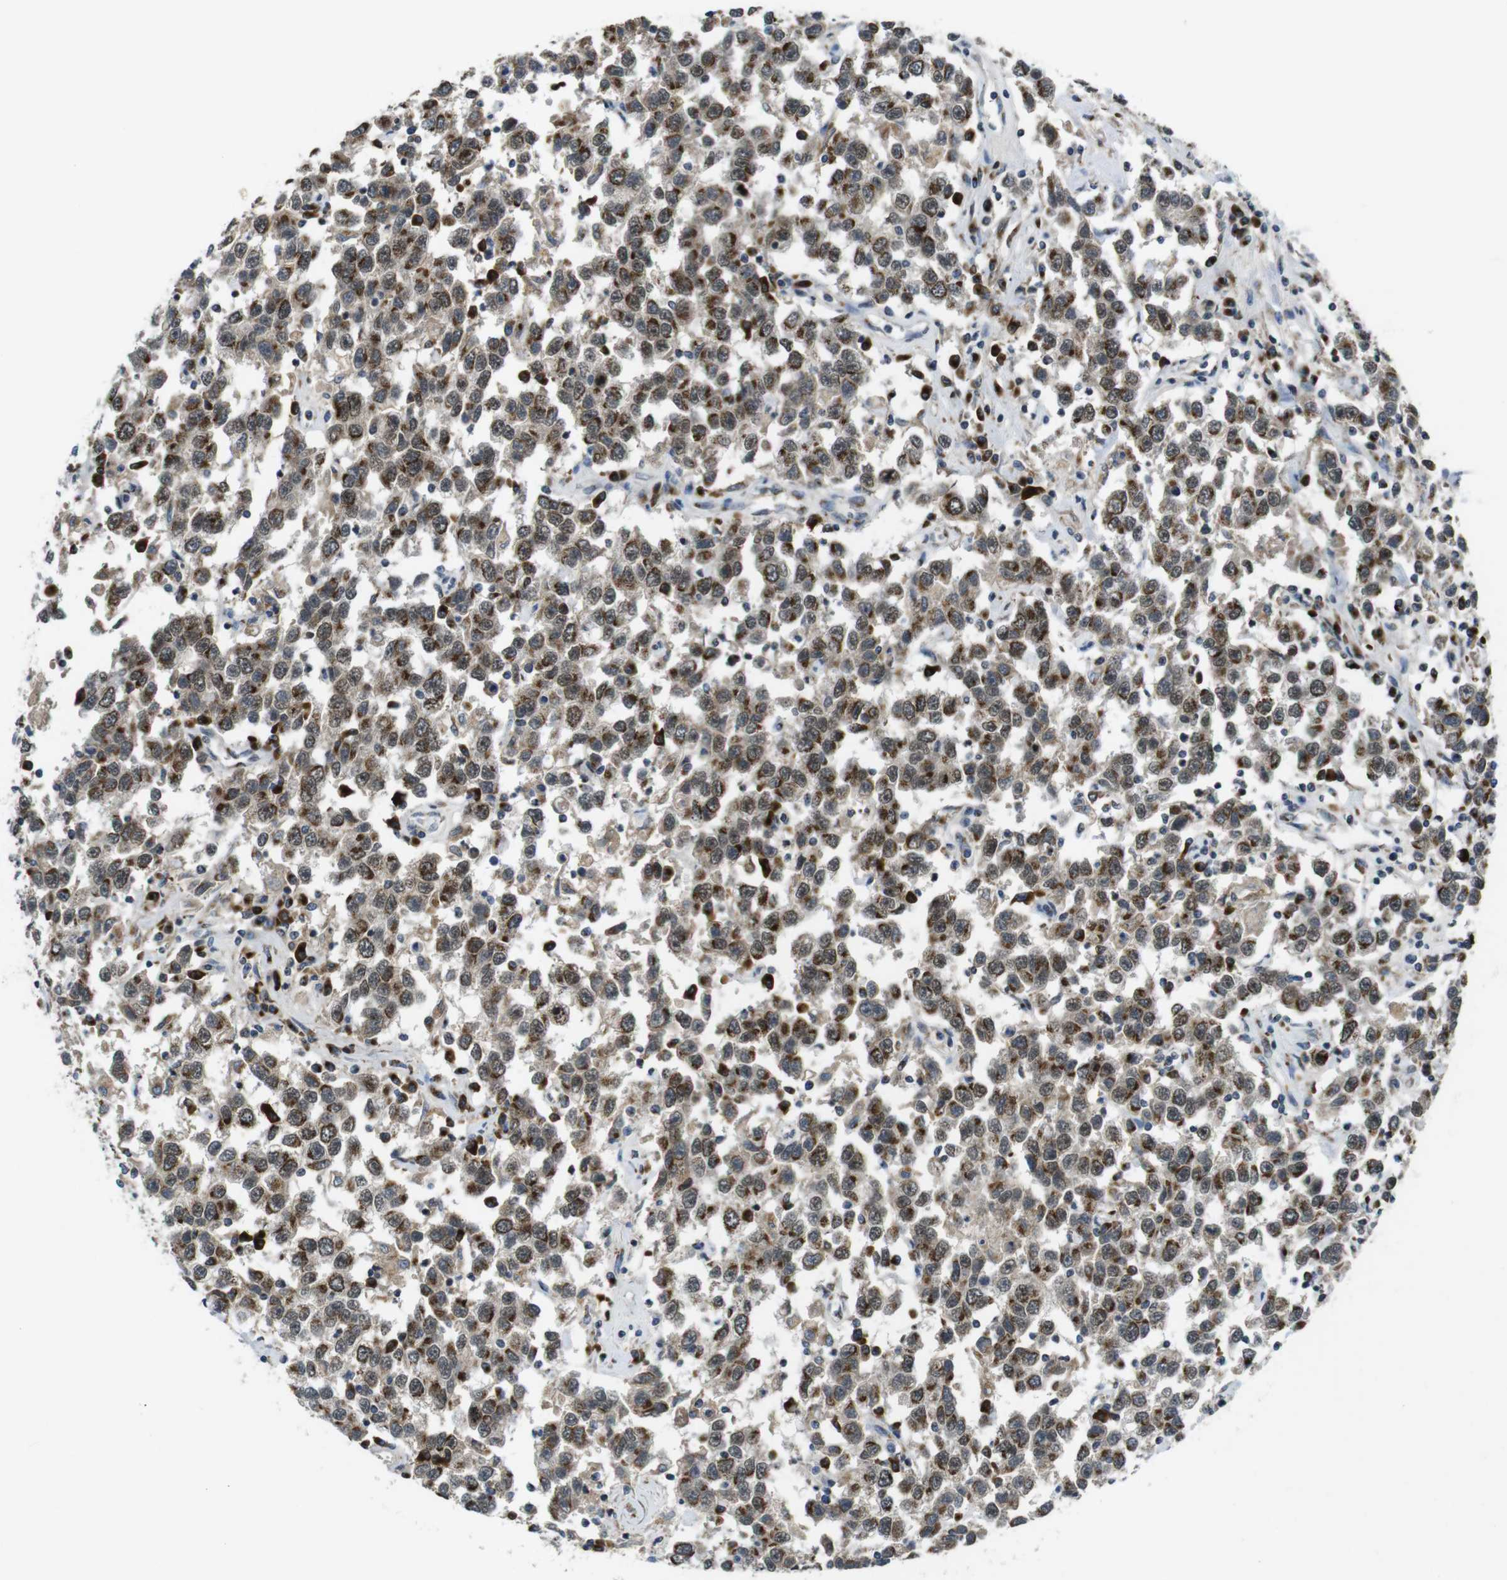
{"staining": {"intensity": "moderate", "quantity": ">75%", "location": "cytoplasmic/membranous"}, "tissue": "testis cancer", "cell_type": "Tumor cells", "image_type": "cancer", "snomed": [{"axis": "morphology", "description": "Seminoma, NOS"}, {"axis": "topography", "description": "Testis"}], "caption": "Testis seminoma stained with a brown dye demonstrates moderate cytoplasmic/membranous positive staining in approximately >75% of tumor cells.", "gene": "ZFPL1", "patient": {"sex": "male", "age": 41}}